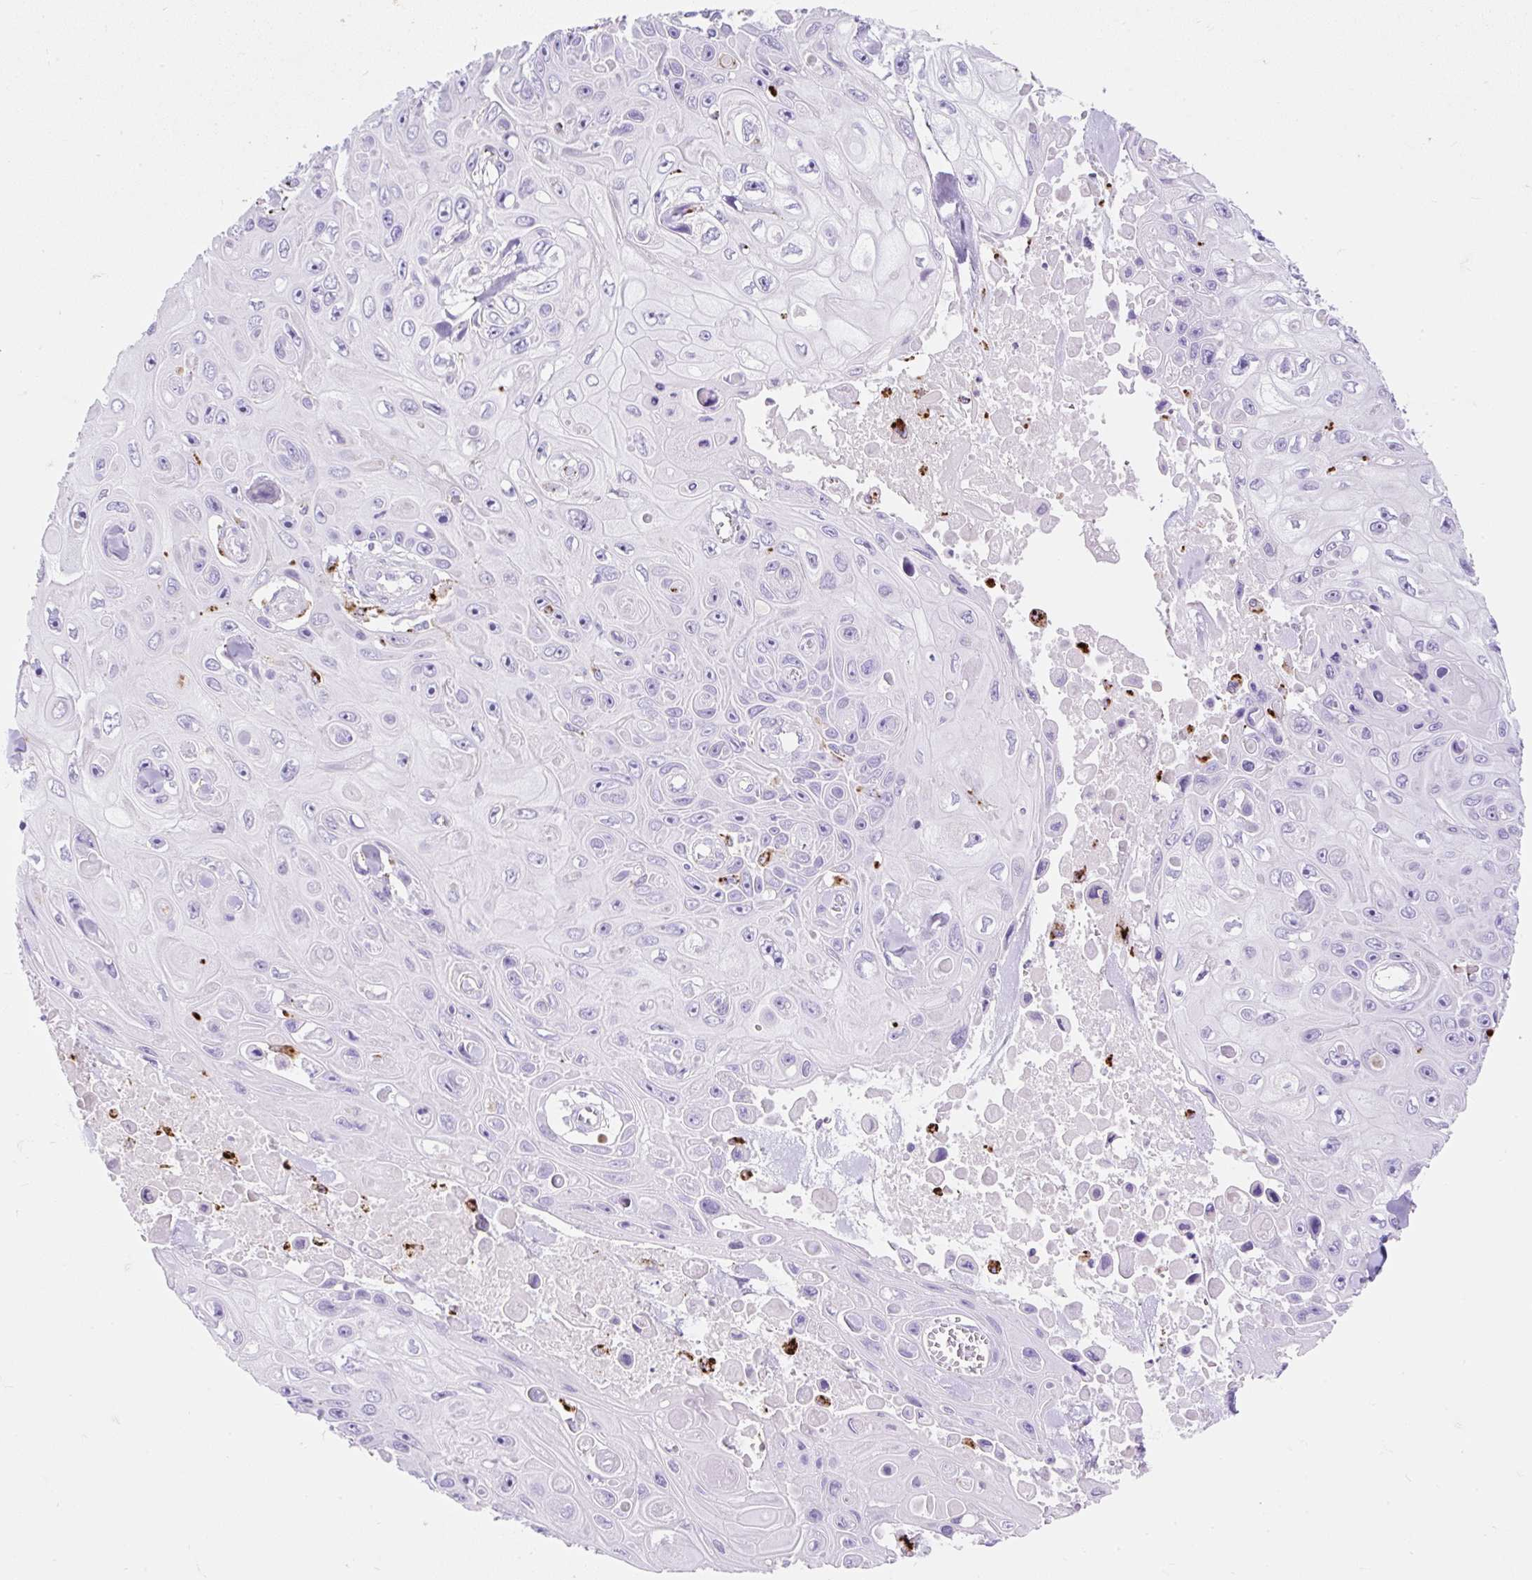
{"staining": {"intensity": "negative", "quantity": "none", "location": "none"}, "tissue": "skin cancer", "cell_type": "Tumor cells", "image_type": "cancer", "snomed": [{"axis": "morphology", "description": "Squamous cell carcinoma, NOS"}, {"axis": "topography", "description": "Skin"}], "caption": "This is a histopathology image of immunohistochemistry (IHC) staining of skin cancer (squamous cell carcinoma), which shows no positivity in tumor cells.", "gene": "HEXB", "patient": {"sex": "male", "age": 82}}